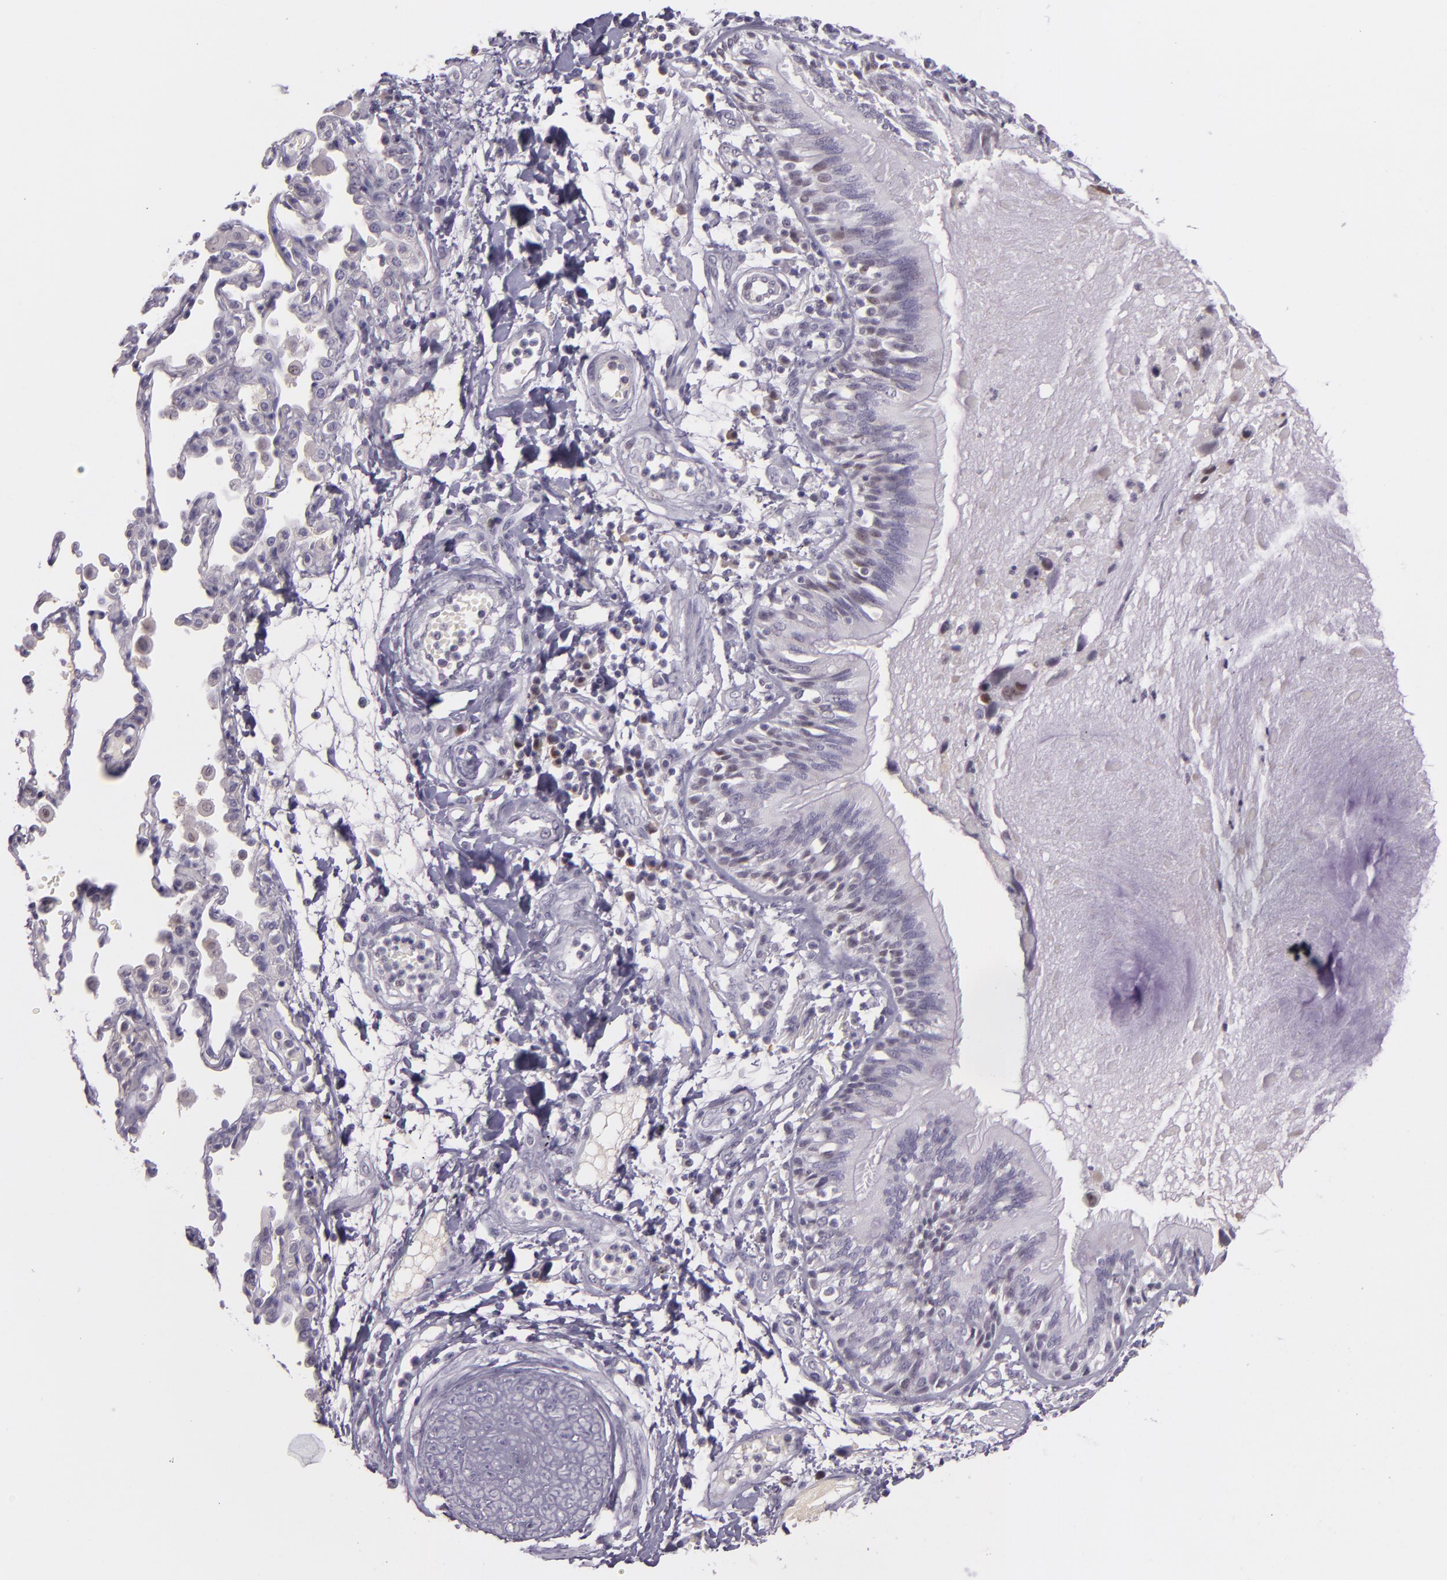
{"staining": {"intensity": "negative", "quantity": "none", "location": "none"}, "tissue": "lung cancer", "cell_type": "Tumor cells", "image_type": "cancer", "snomed": [{"axis": "morphology", "description": "Adenocarcinoma, NOS"}, {"axis": "topography", "description": "Lung"}], "caption": "IHC of human lung cancer displays no expression in tumor cells. The staining was performed using DAB to visualize the protein expression in brown, while the nuclei were stained in blue with hematoxylin (Magnification: 20x).", "gene": "CHEK2", "patient": {"sex": "male", "age": 64}}